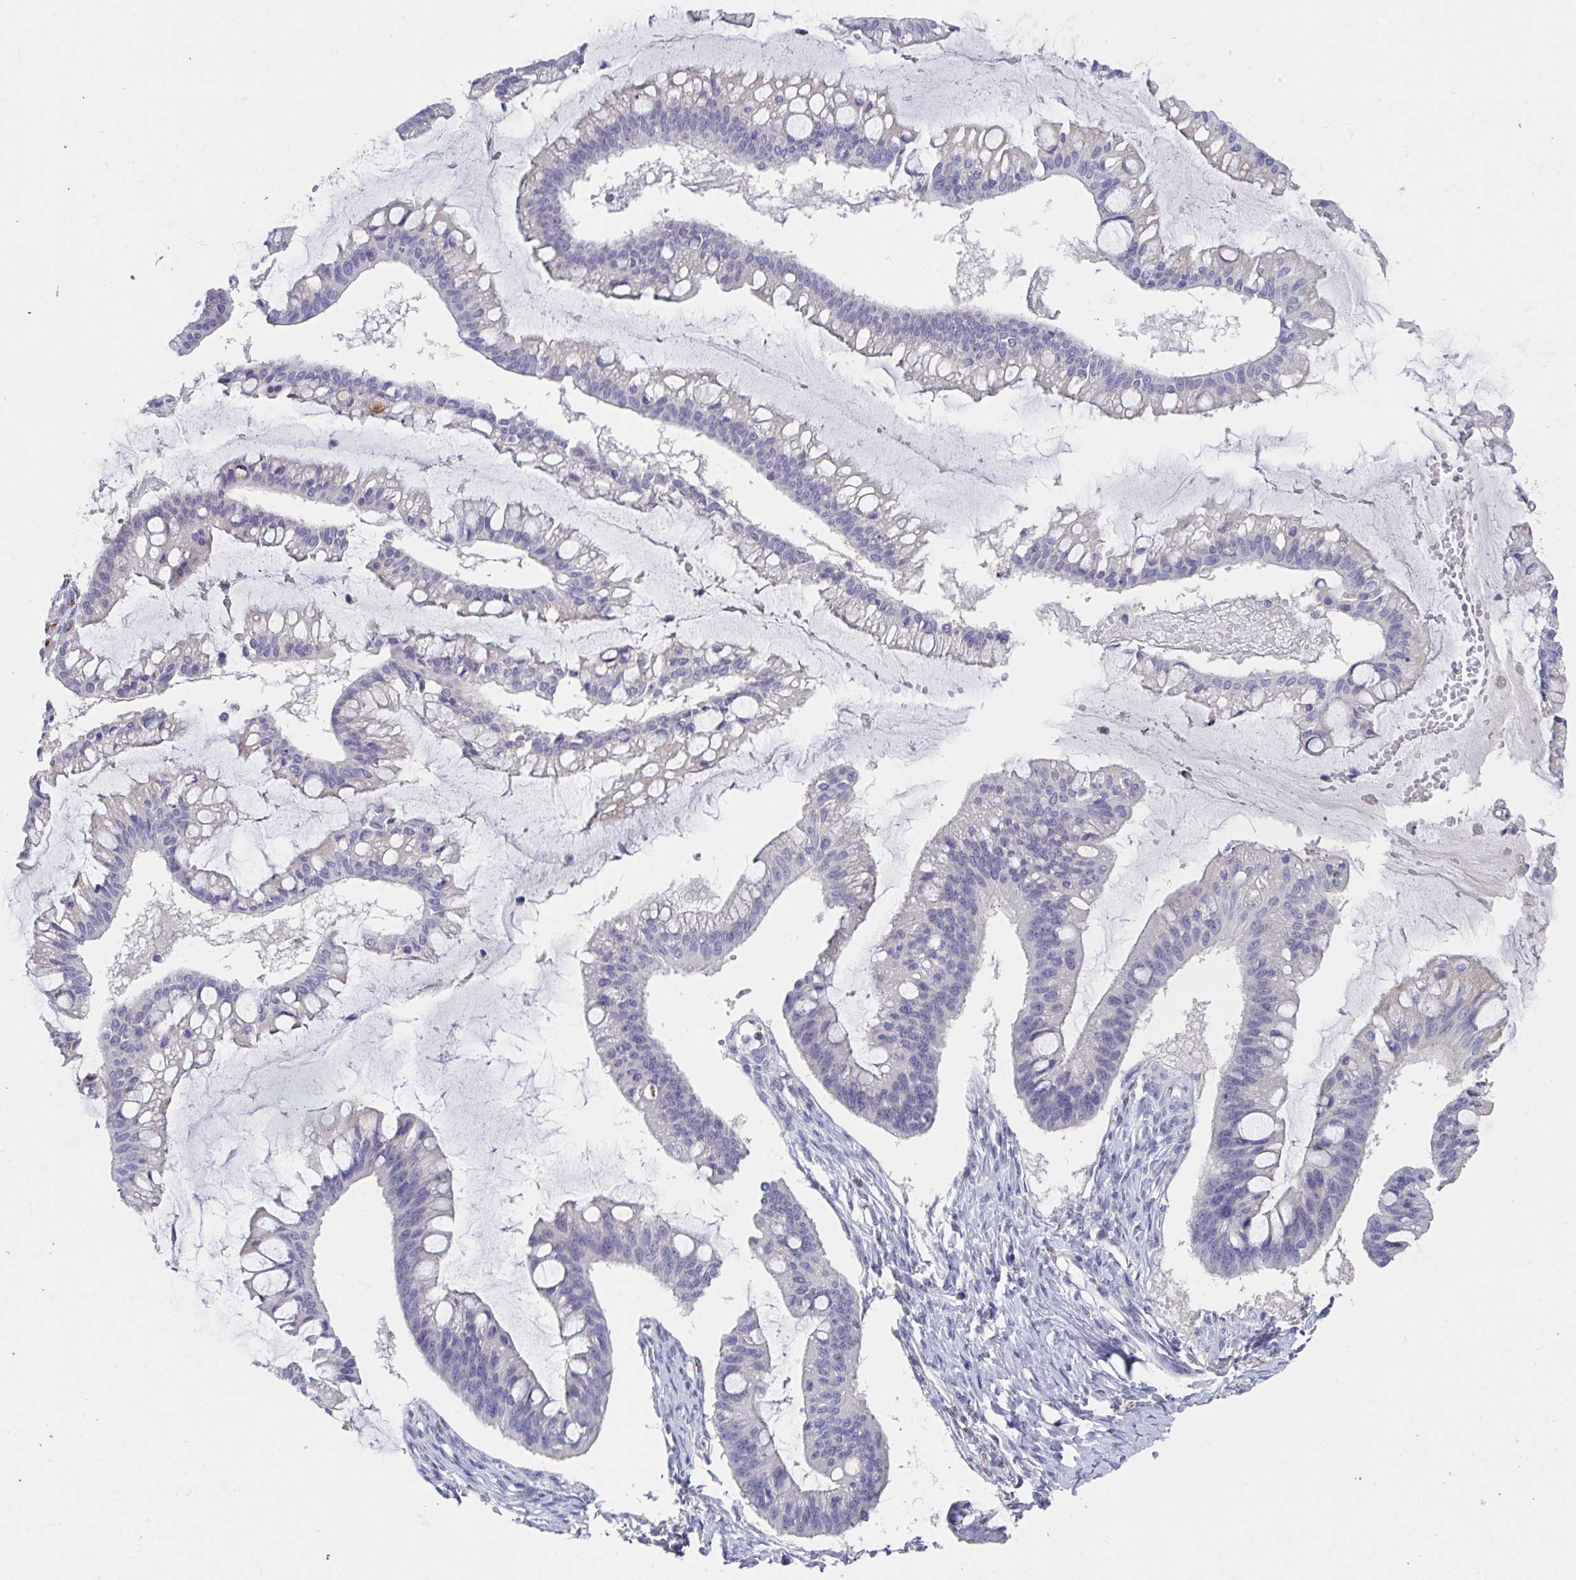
{"staining": {"intensity": "negative", "quantity": "none", "location": "none"}, "tissue": "ovarian cancer", "cell_type": "Tumor cells", "image_type": "cancer", "snomed": [{"axis": "morphology", "description": "Cystadenocarcinoma, mucinous, NOS"}, {"axis": "topography", "description": "Ovary"}], "caption": "This is an immunohistochemistry (IHC) micrograph of human ovarian cancer (mucinous cystadenocarcinoma). There is no expression in tumor cells.", "gene": "TAS2R39", "patient": {"sex": "female", "age": 73}}